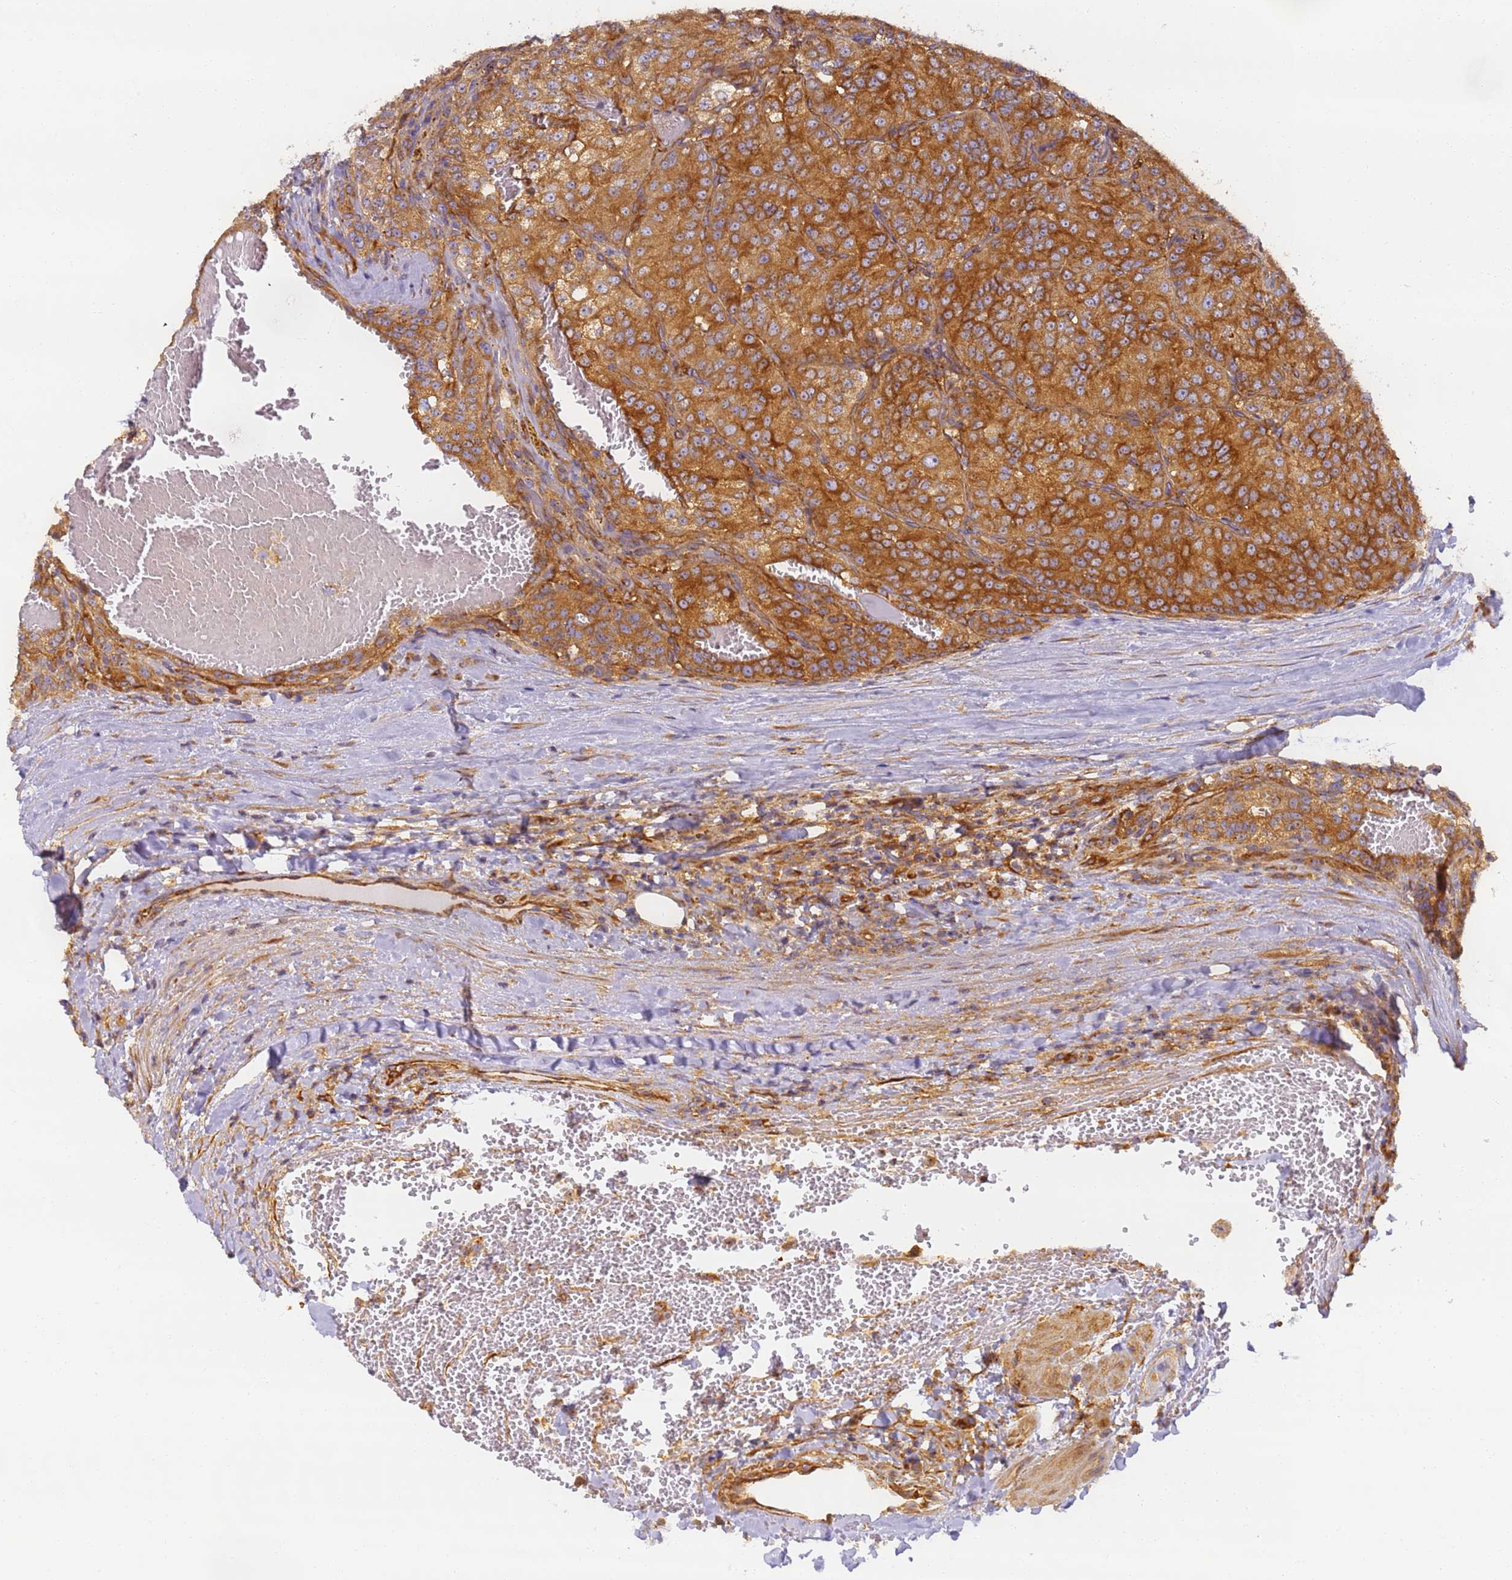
{"staining": {"intensity": "strong", "quantity": ">75%", "location": "cytoplasmic/membranous"}, "tissue": "renal cancer", "cell_type": "Tumor cells", "image_type": "cancer", "snomed": [{"axis": "morphology", "description": "Adenocarcinoma, NOS"}, {"axis": "topography", "description": "Kidney"}], "caption": "Human adenocarcinoma (renal) stained with a brown dye displays strong cytoplasmic/membranous positive expression in approximately >75% of tumor cells.", "gene": "DYNC1I2", "patient": {"sex": "female", "age": 63}}